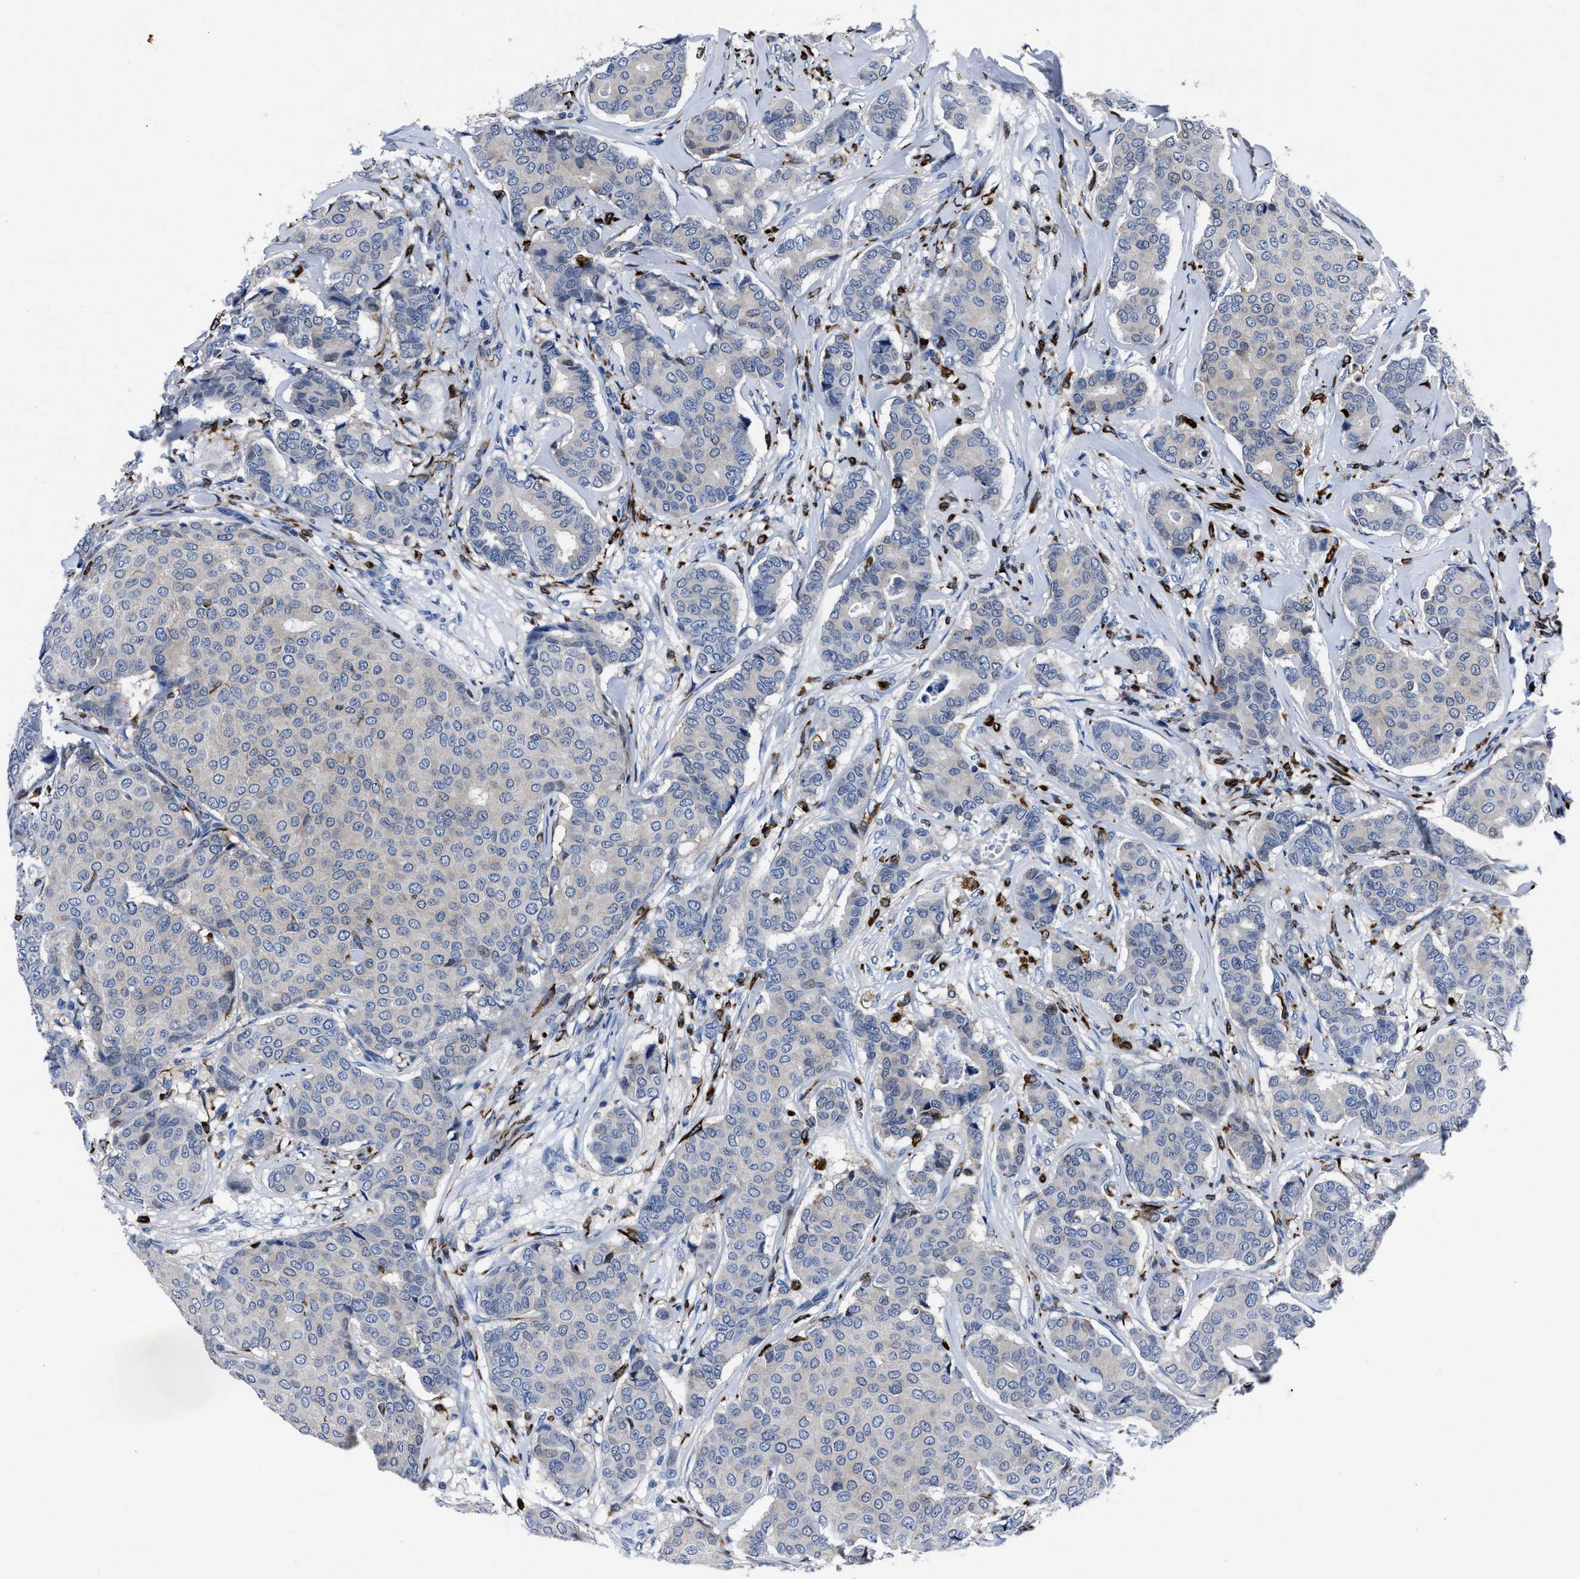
{"staining": {"intensity": "negative", "quantity": "none", "location": "none"}, "tissue": "breast cancer", "cell_type": "Tumor cells", "image_type": "cancer", "snomed": [{"axis": "morphology", "description": "Duct carcinoma"}, {"axis": "topography", "description": "Breast"}], "caption": "Immunohistochemistry image of neoplastic tissue: breast intraductal carcinoma stained with DAB displays no significant protein staining in tumor cells. (DAB immunohistochemistry with hematoxylin counter stain).", "gene": "OR10G3", "patient": {"sex": "female", "age": 75}}